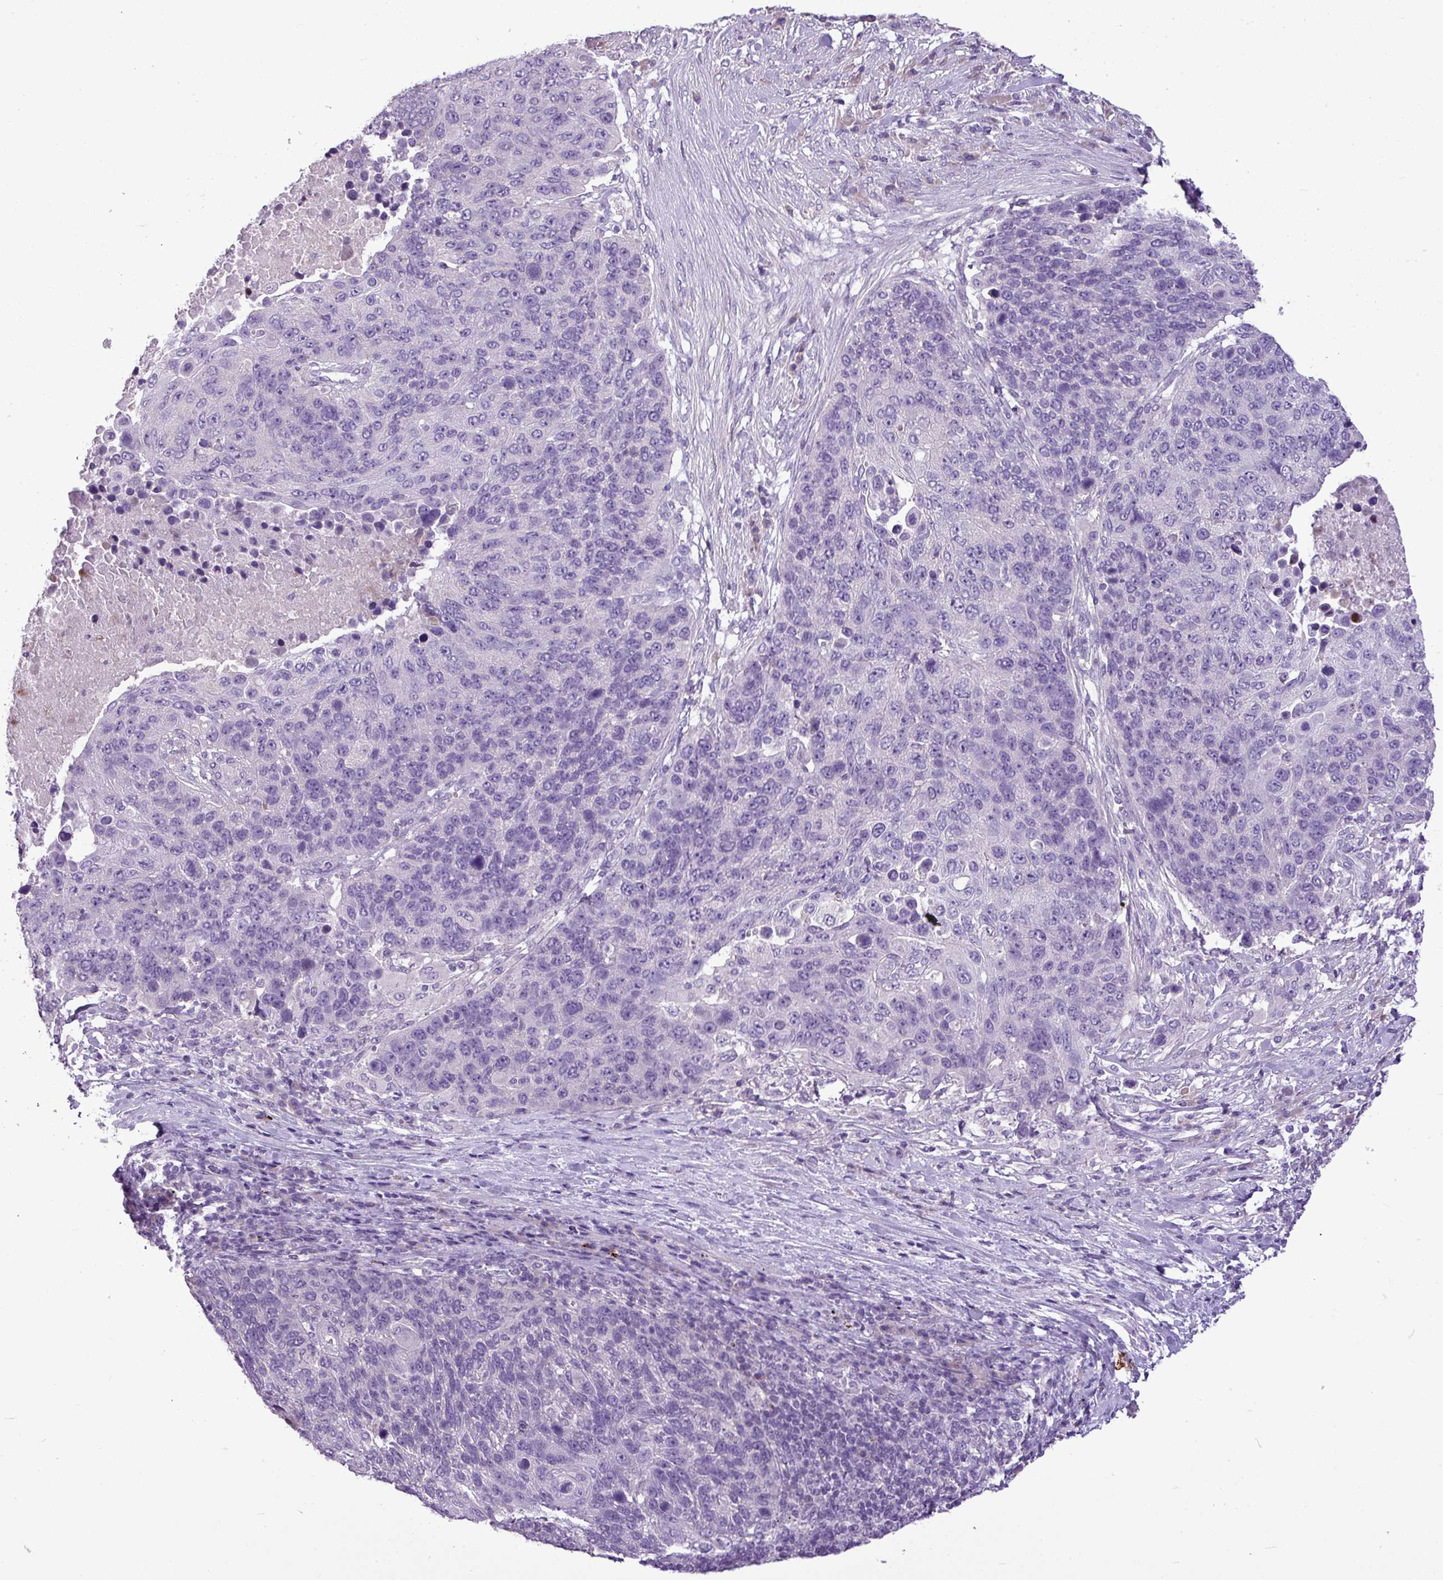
{"staining": {"intensity": "negative", "quantity": "none", "location": "none"}, "tissue": "lung cancer", "cell_type": "Tumor cells", "image_type": "cancer", "snomed": [{"axis": "morphology", "description": "Normal tissue, NOS"}, {"axis": "morphology", "description": "Squamous cell carcinoma, NOS"}, {"axis": "topography", "description": "Lymph node"}, {"axis": "topography", "description": "Lung"}], "caption": "IHC micrograph of human squamous cell carcinoma (lung) stained for a protein (brown), which shows no expression in tumor cells.", "gene": "IL17A", "patient": {"sex": "male", "age": 66}}